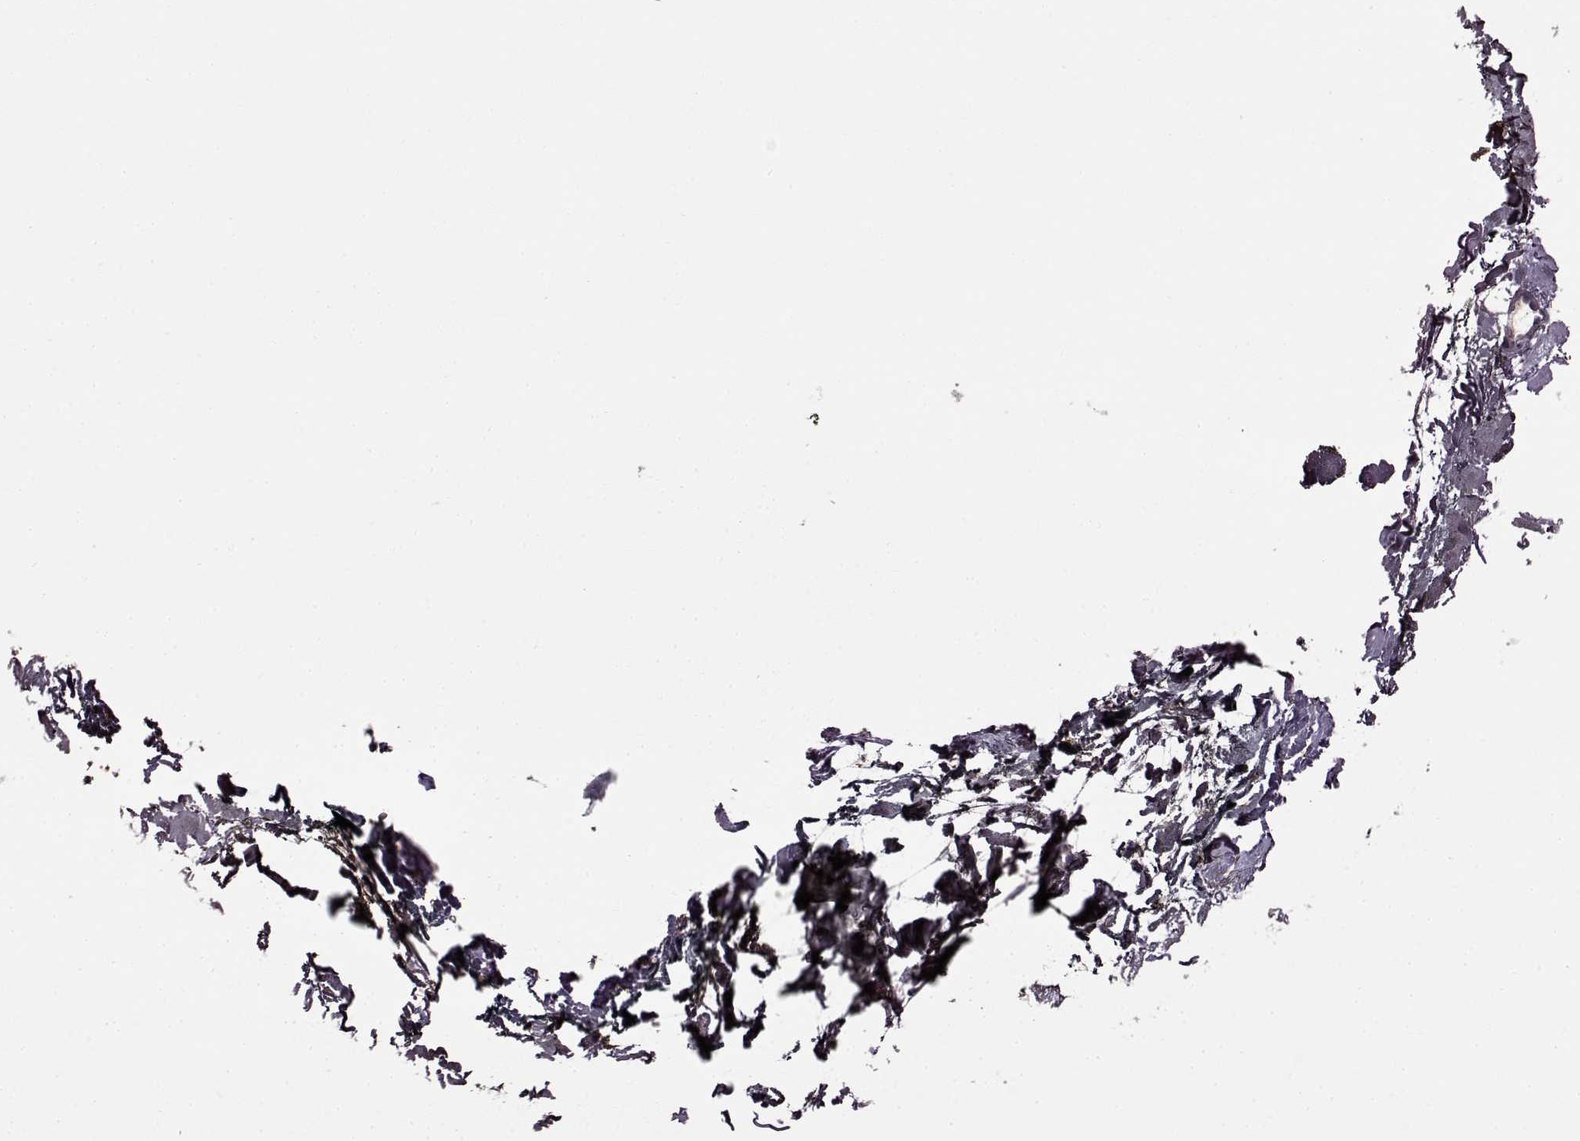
{"staining": {"intensity": "negative", "quantity": "none", "location": "none"}, "tissue": "skin", "cell_type": "Fibroblasts", "image_type": "normal", "snomed": [{"axis": "morphology", "description": "Normal tissue, NOS"}, {"axis": "topography", "description": "Skin"}], "caption": "IHC photomicrograph of benign skin: skin stained with DAB (3,3'-diaminobenzidine) displays no significant protein staining in fibroblasts.", "gene": "CNGA3", "patient": {"sex": "female", "age": 34}}